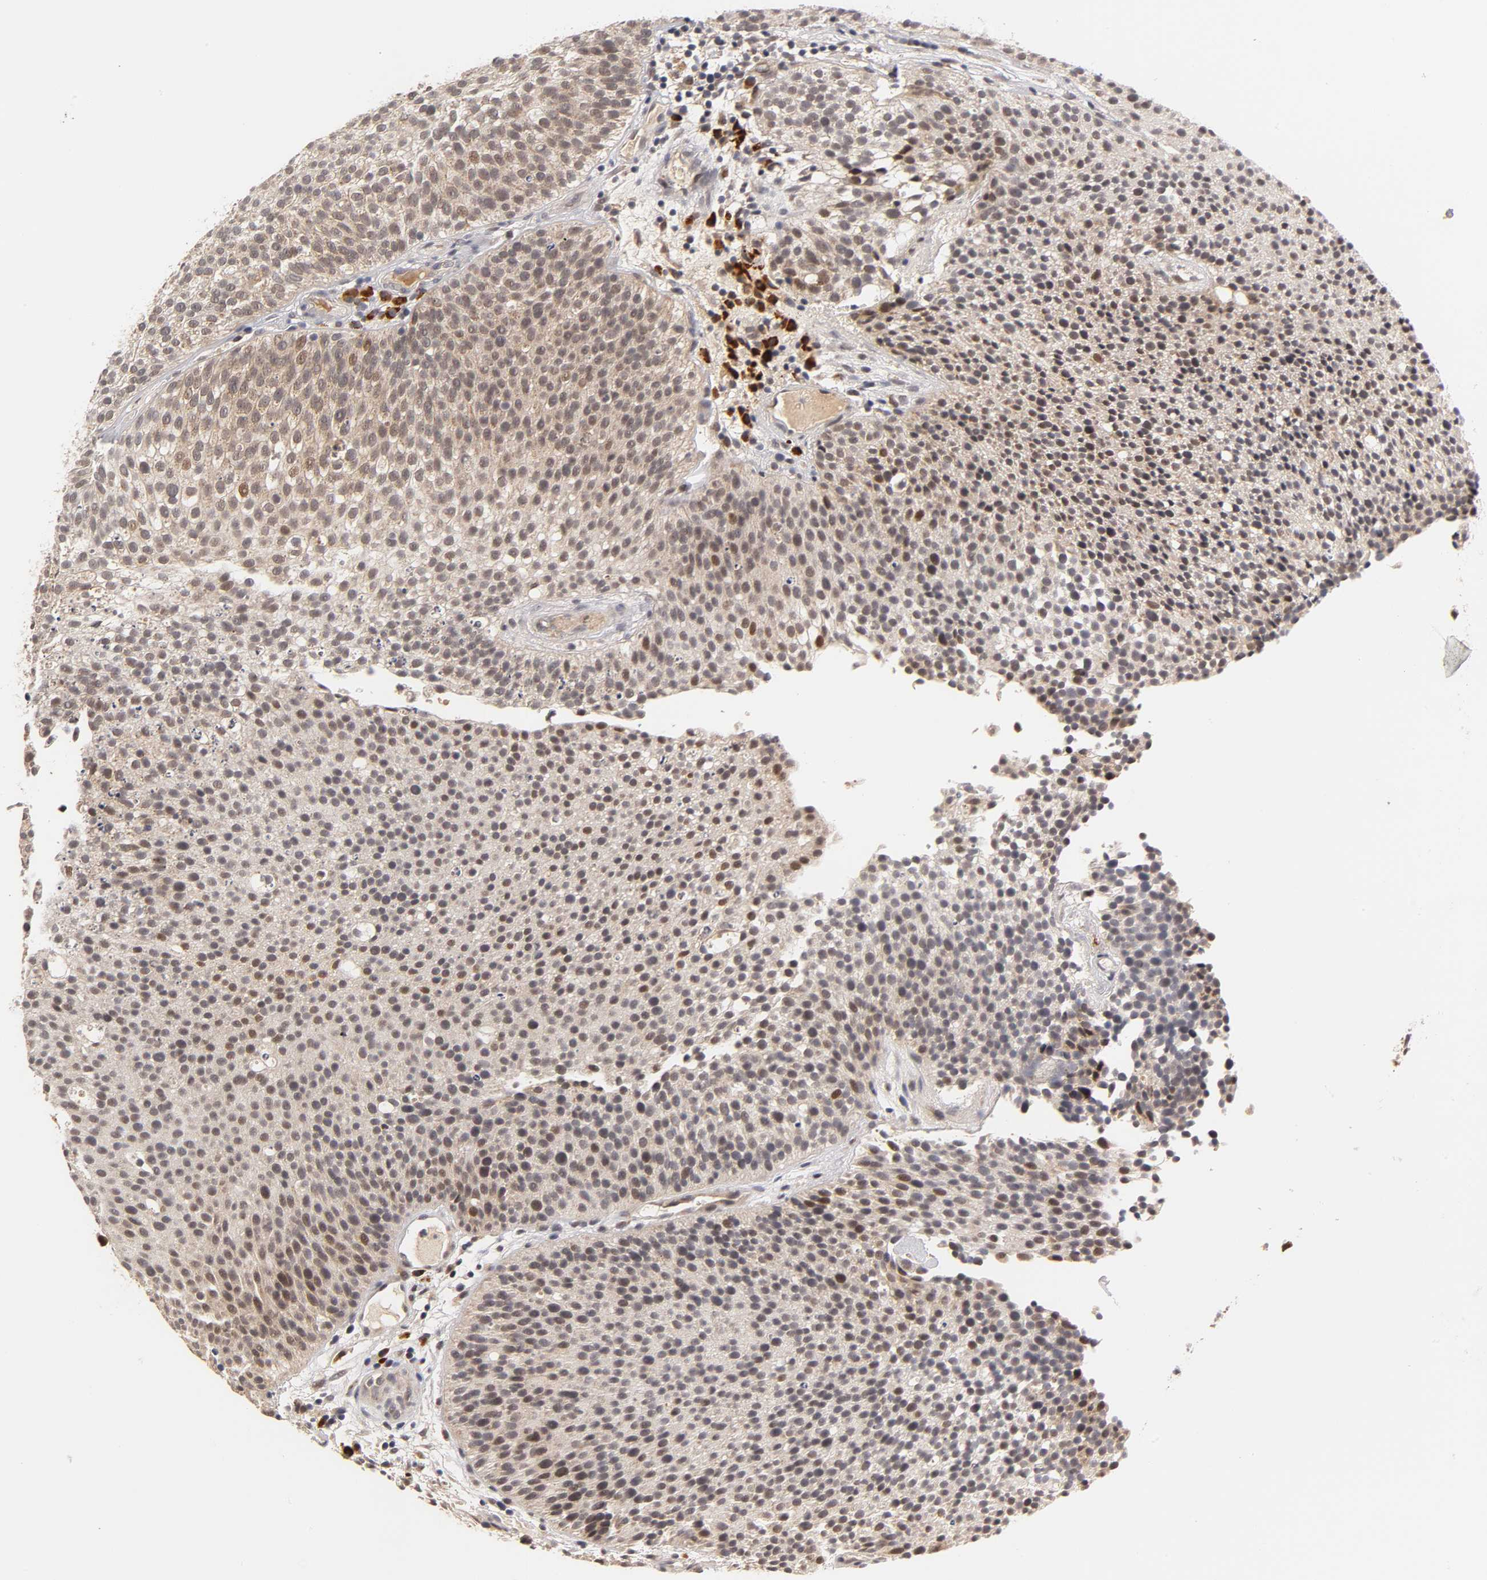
{"staining": {"intensity": "moderate", "quantity": ">75%", "location": "cytoplasmic/membranous,nuclear"}, "tissue": "urothelial cancer", "cell_type": "Tumor cells", "image_type": "cancer", "snomed": [{"axis": "morphology", "description": "Urothelial carcinoma, Low grade"}, {"axis": "topography", "description": "Urinary bladder"}], "caption": "The micrograph reveals immunohistochemical staining of low-grade urothelial carcinoma. There is moderate cytoplasmic/membranous and nuclear expression is seen in approximately >75% of tumor cells.", "gene": "GSTZ1", "patient": {"sex": "male", "age": 85}}